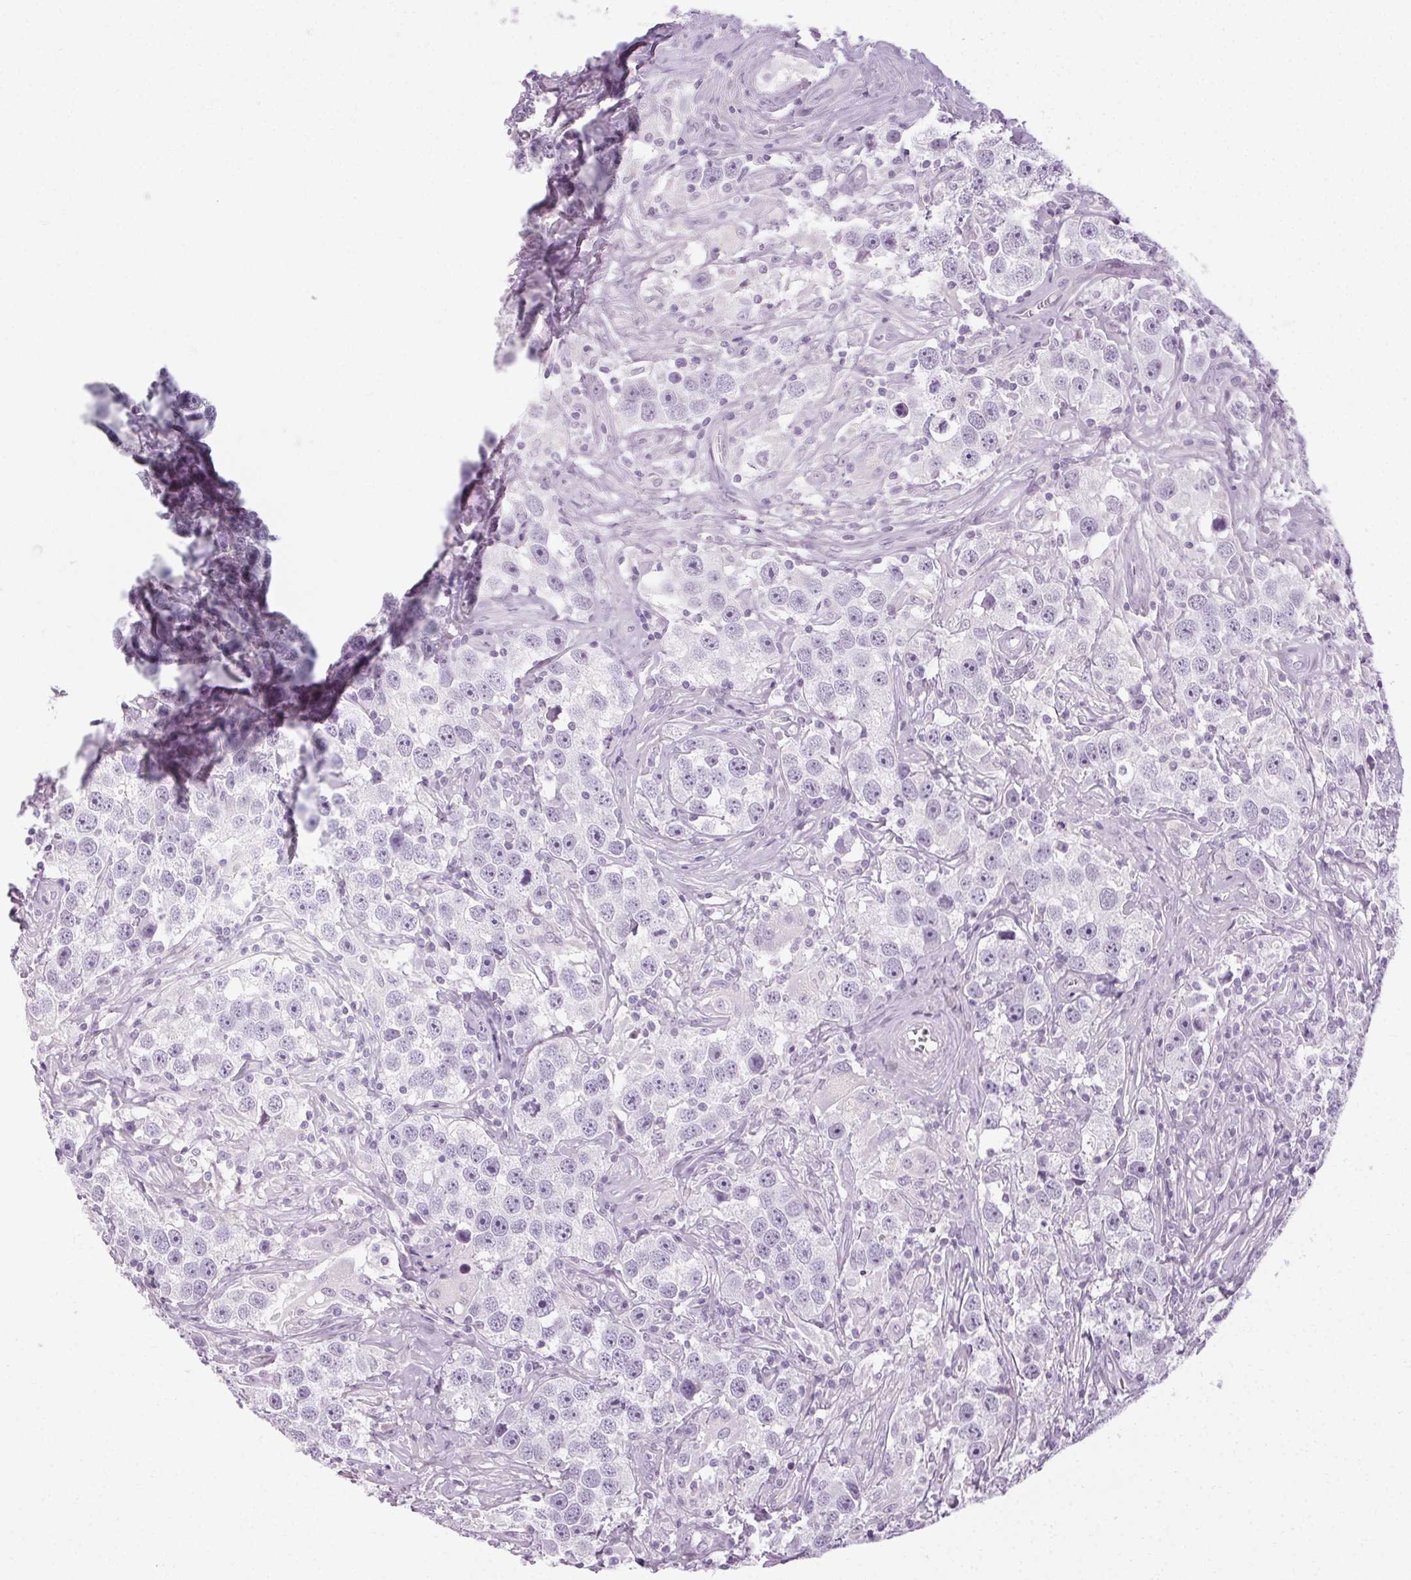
{"staining": {"intensity": "negative", "quantity": "none", "location": "none"}, "tissue": "testis cancer", "cell_type": "Tumor cells", "image_type": "cancer", "snomed": [{"axis": "morphology", "description": "Seminoma, NOS"}, {"axis": "topography", "description": "Testis"}], "caption": "Tumor cells are negative for brown protein staining in seminoma (testis). Nuclei are stained in blue.", "gene": "POMC", "patient": {"sex": "male", "age": 49}}